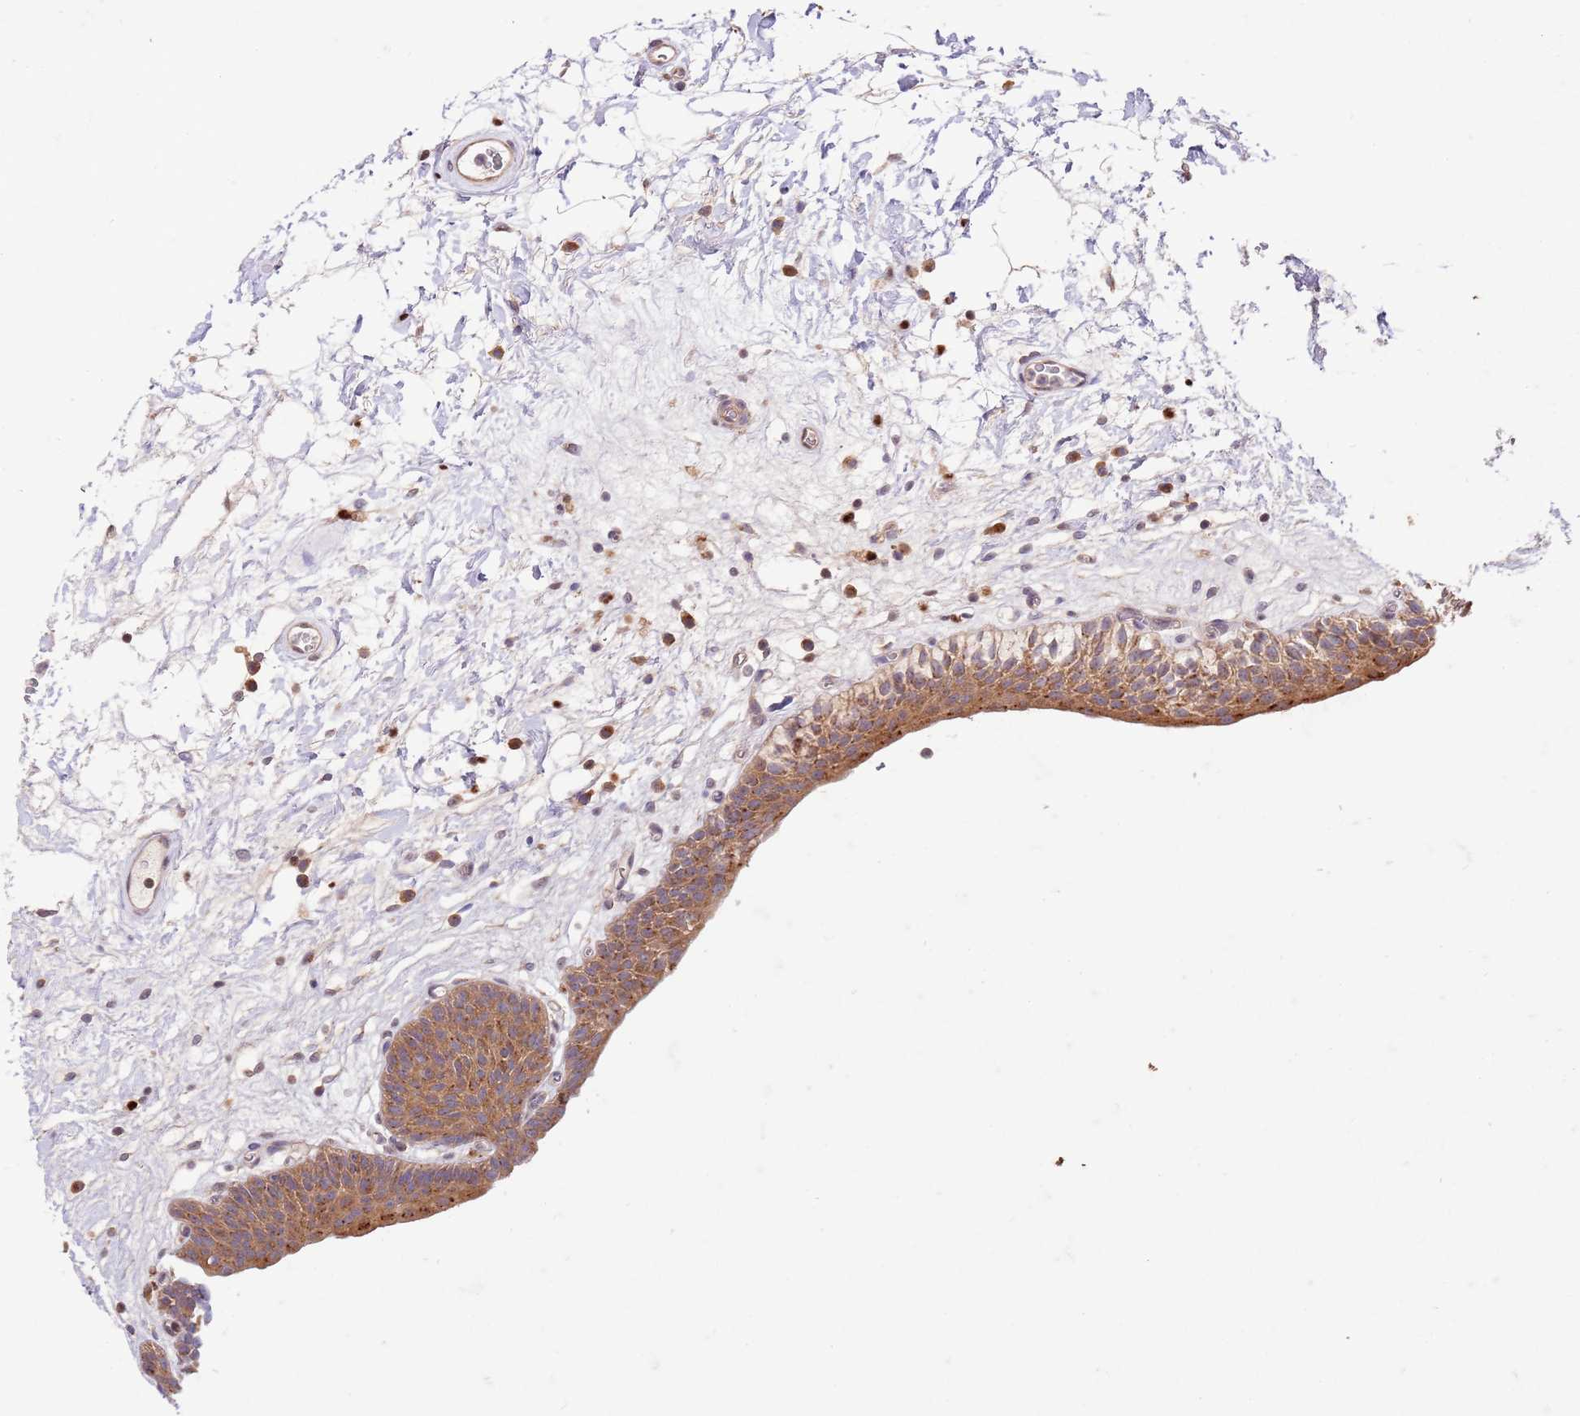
{"staining": {"intensity": "moderate", "quantity": ">75%", "location": "cytoplasmic/membranous"}, "tissue": "urinary bladder", "cell_type": "Urothelial cells", "image_type": "normal", "snomed": [{"axis": "morphology", "description": "Normal tissue, NOS"}, {"axis": "topography", "description": "Urinary bladder"}], "caption": "DAB (3,3'-diaminobenzidine) immunohistochemical staining of unremarkable urinary bladder demonstrates moderate cytoplasmic/membranous protein expression in about >75% of urothelial cells.", "gene": "OSBP", "patient": {"sex": "male", "age": 83}}